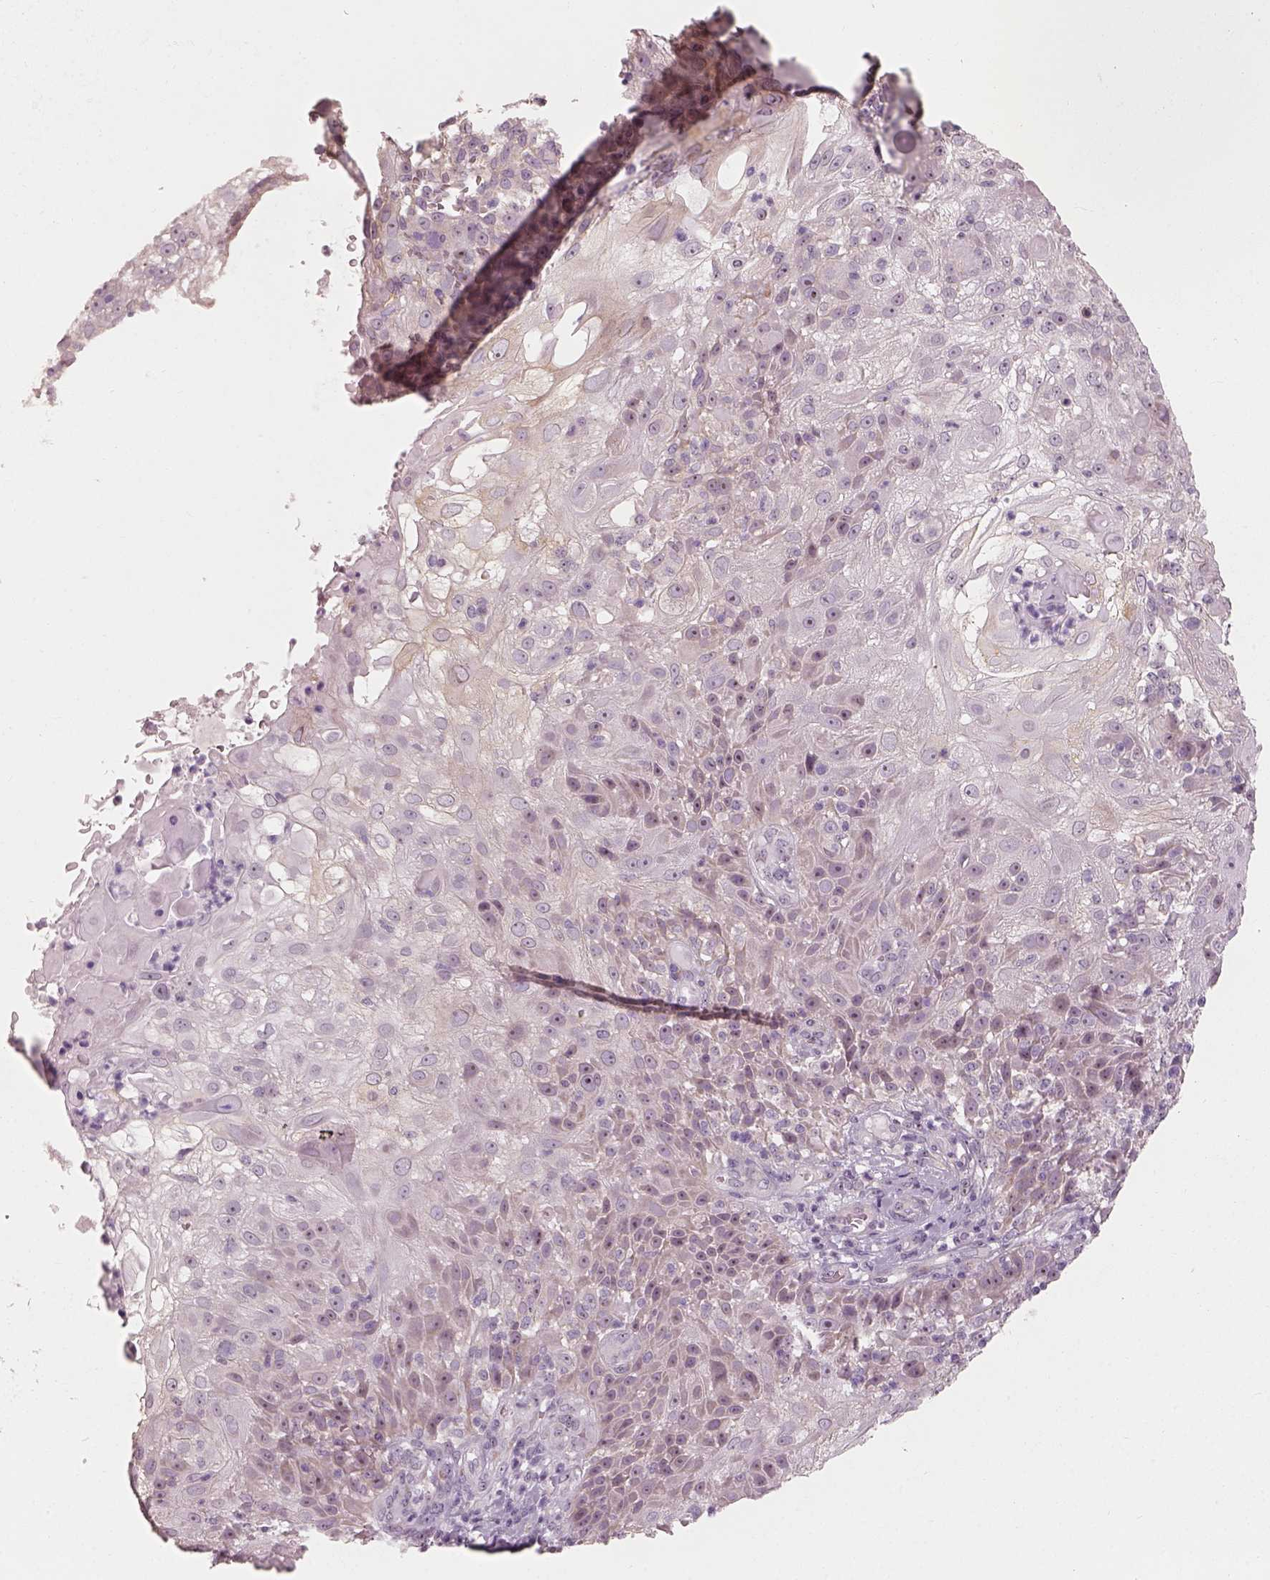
{"staining": {"intensity": "negative", "quantity": "none", "location": "none"}, "tissue": "skin cancer", "cell_type": "Tumor cells", "image_type": "cancer", "snomed": [{"axis": "morphology", "description": "Normal tissue, NOS"}, {"axis": "morphology", "description": "Squamous cell carcinoma, NOS"}, {"axis": "topography", "description": "Skin"}], "caption": "Squamous cell carcinoma (skin) was stained to show a protein in brown. There is no significant staining in tumor cells.", "gene": "CDS1", "patient": {"sex": "female", "age": 83}}